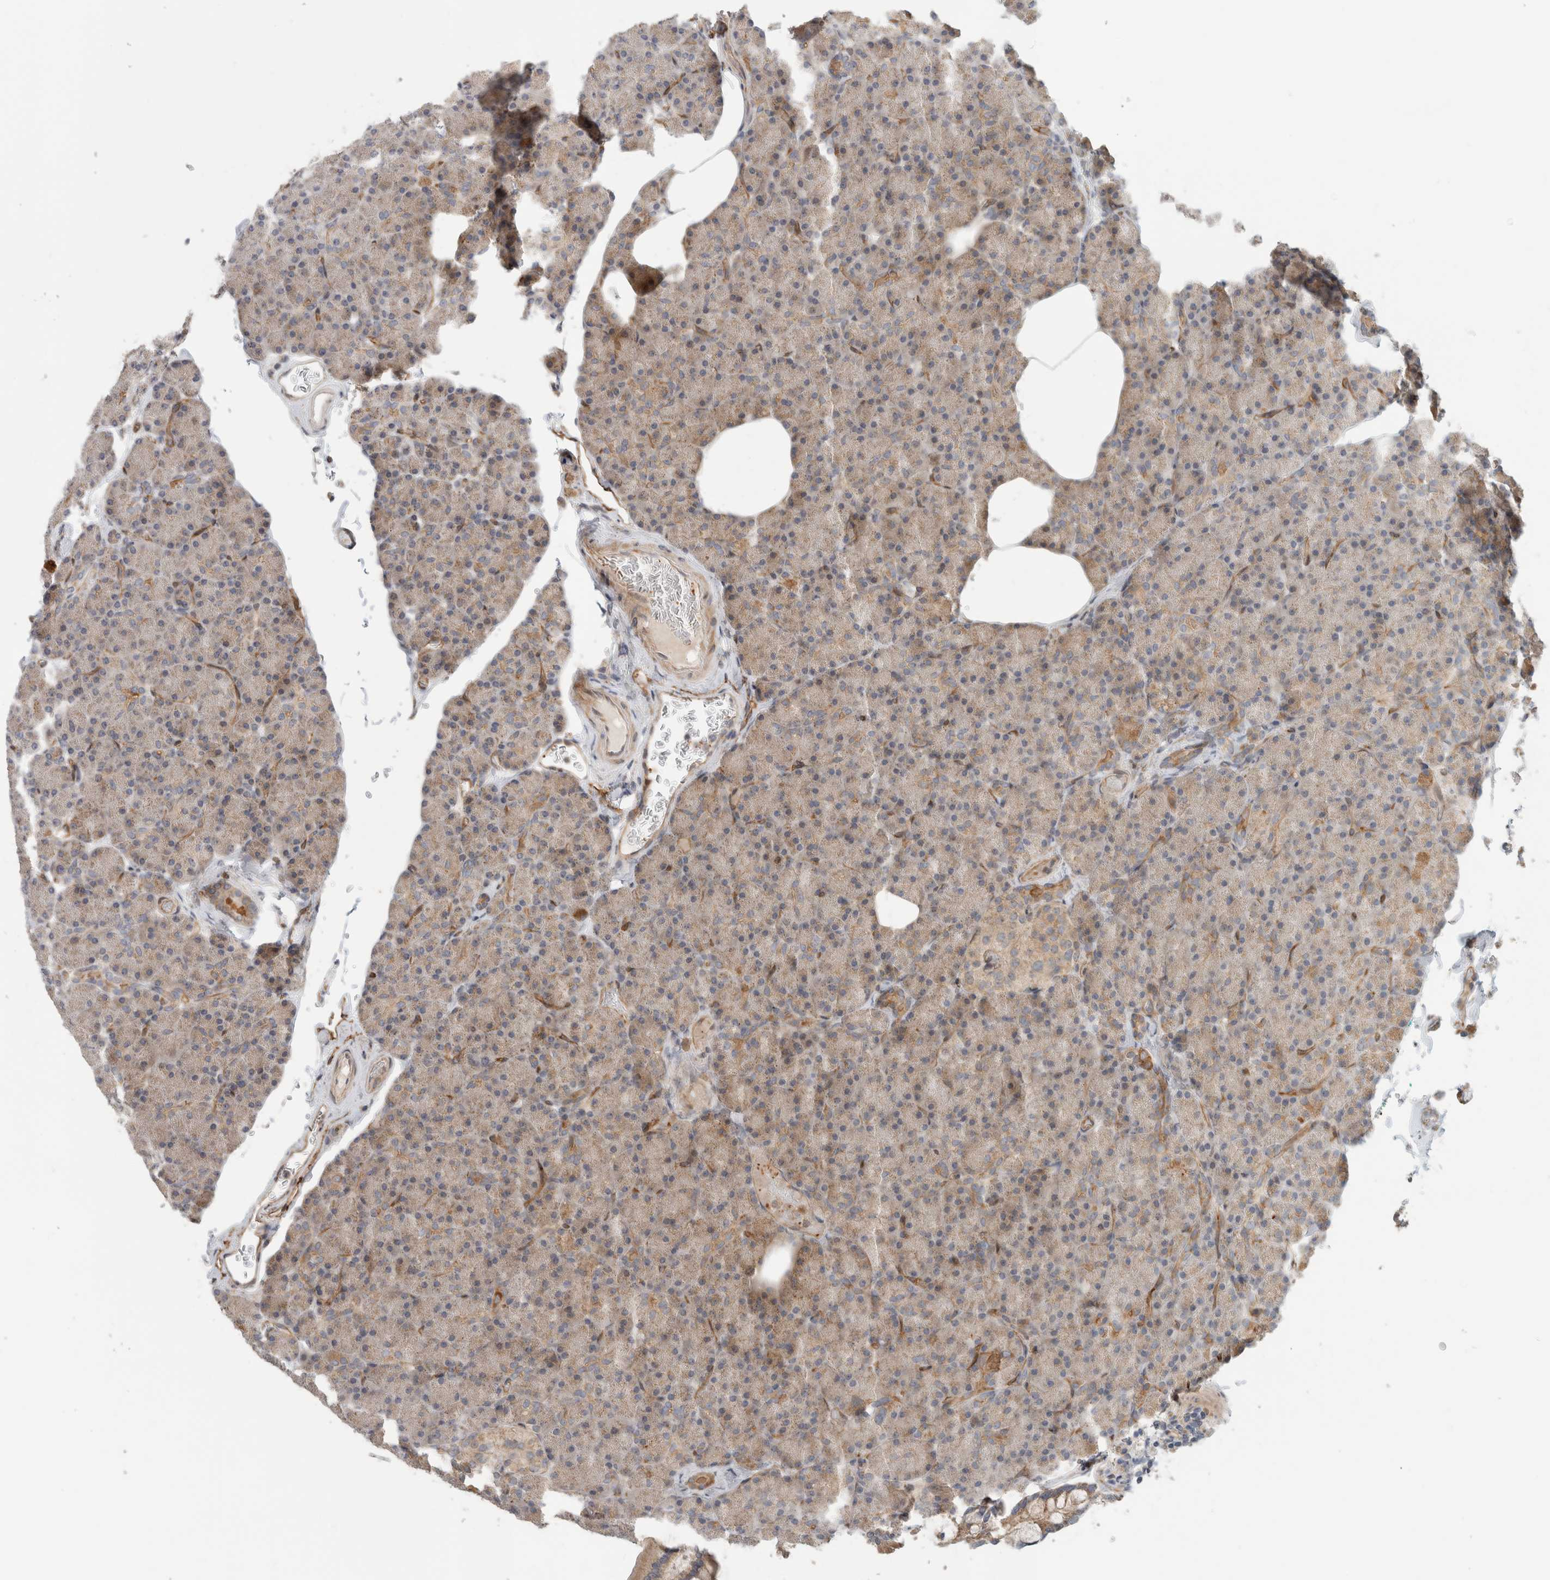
{"staining": {"intensity": "weak", "quantity": ">75%", "location": "cytoplasmic/membranous"}, "tissue": "pancreas", "cell_type": "Exocrine glandular cells", "image_type": "normal", "snomed": [{"axis": "morphology", "description": "Normal tissue, NOS"}, {"axis": "topography", "description": "Pancreas"}], "caption": "Pancreas stained with DAB IHC displays low levels of weak cytoplasmic/membranous staining in about >75% of exocrine glandular cells. (IHC, brightfield microscopy, high magnification).", "gene": "KPNA5", "patient": {"sex": "female", "age": 43}}